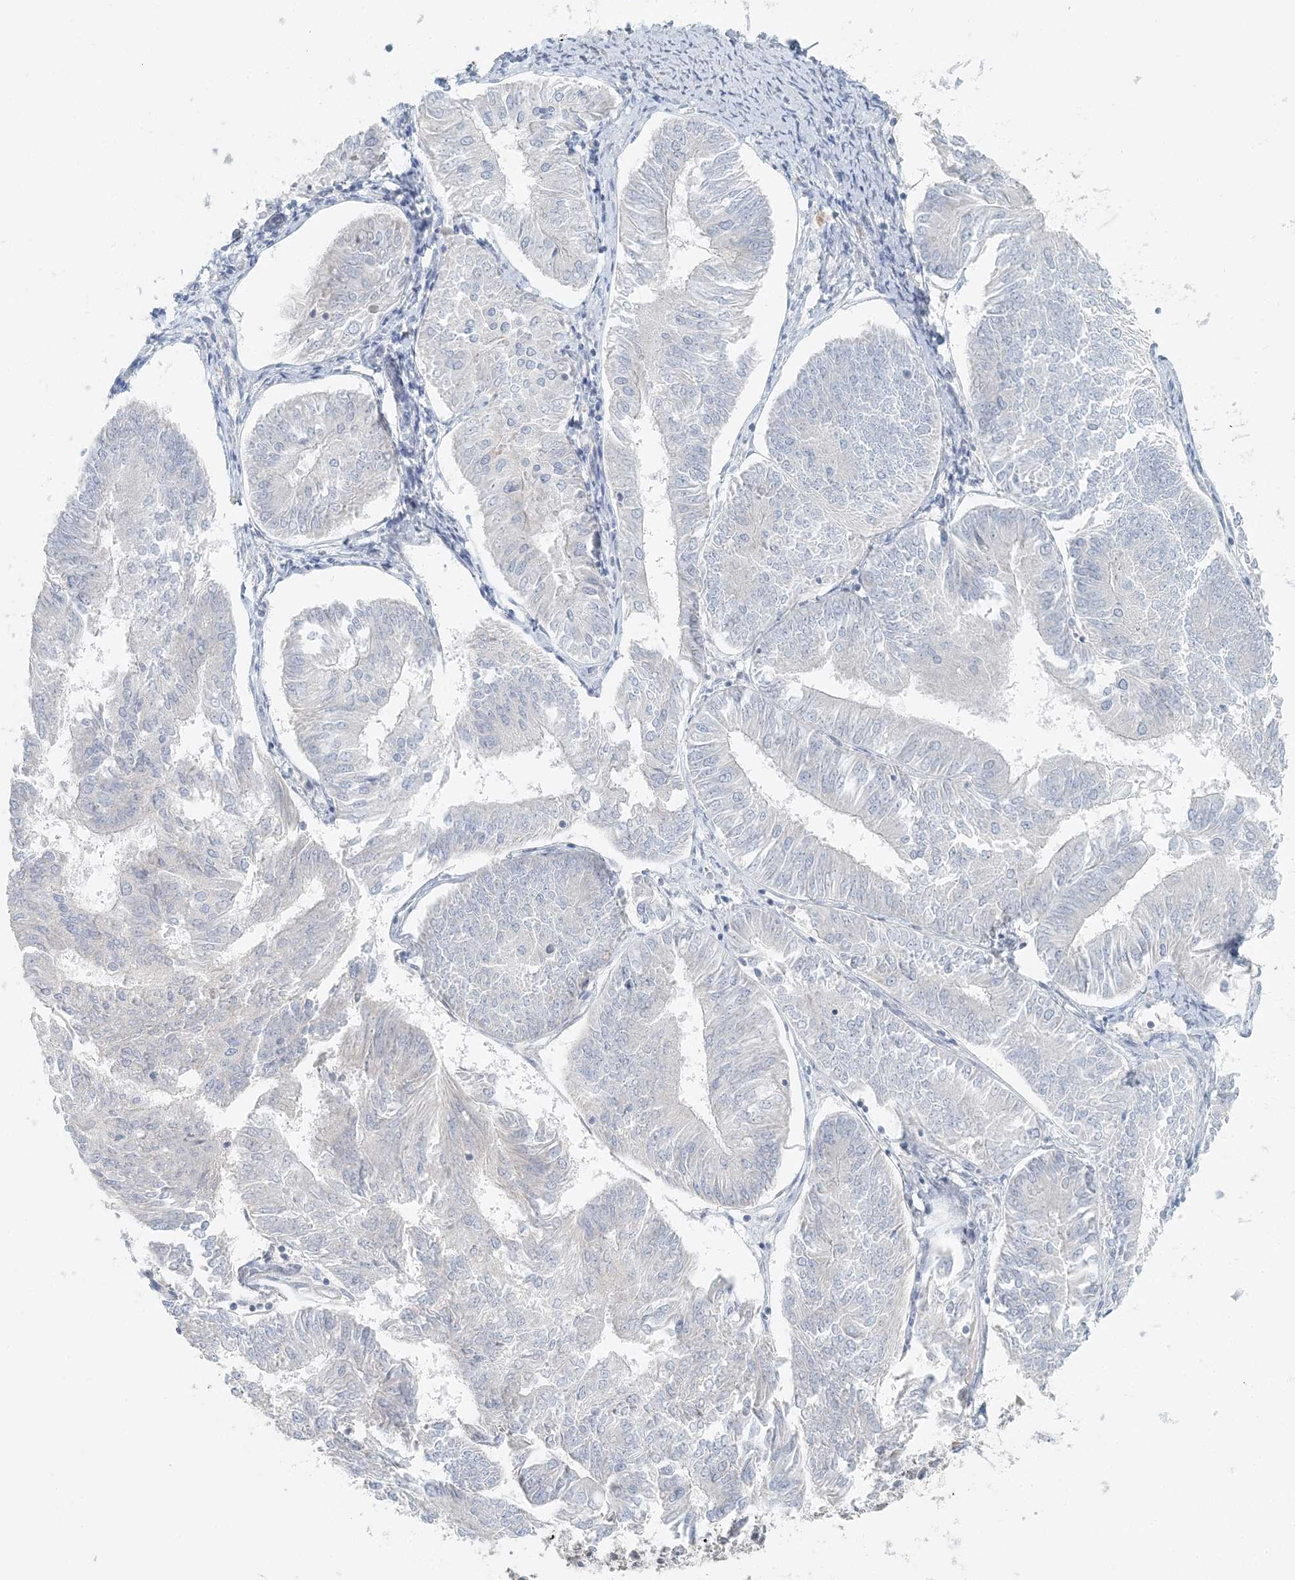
{"staining": {"intensity": "negative", "quantity": "none", "location": "none"}, "tissue": "endometrial cancer", "cell_type": "Tumor cells", "image_type": "cancer", "snomed": [{"axis": "morphology", "description": "Adenocarcinoma, NOS"}, {"axis": "topography", "description": "Endometrium"}], "caption": "Protein analysis of endometrial cancer (adenocarcinoma) reveals no significant expression in tumor cells.", "gene": "NAA11", "patient": {"sex": "female", "age": 58}}